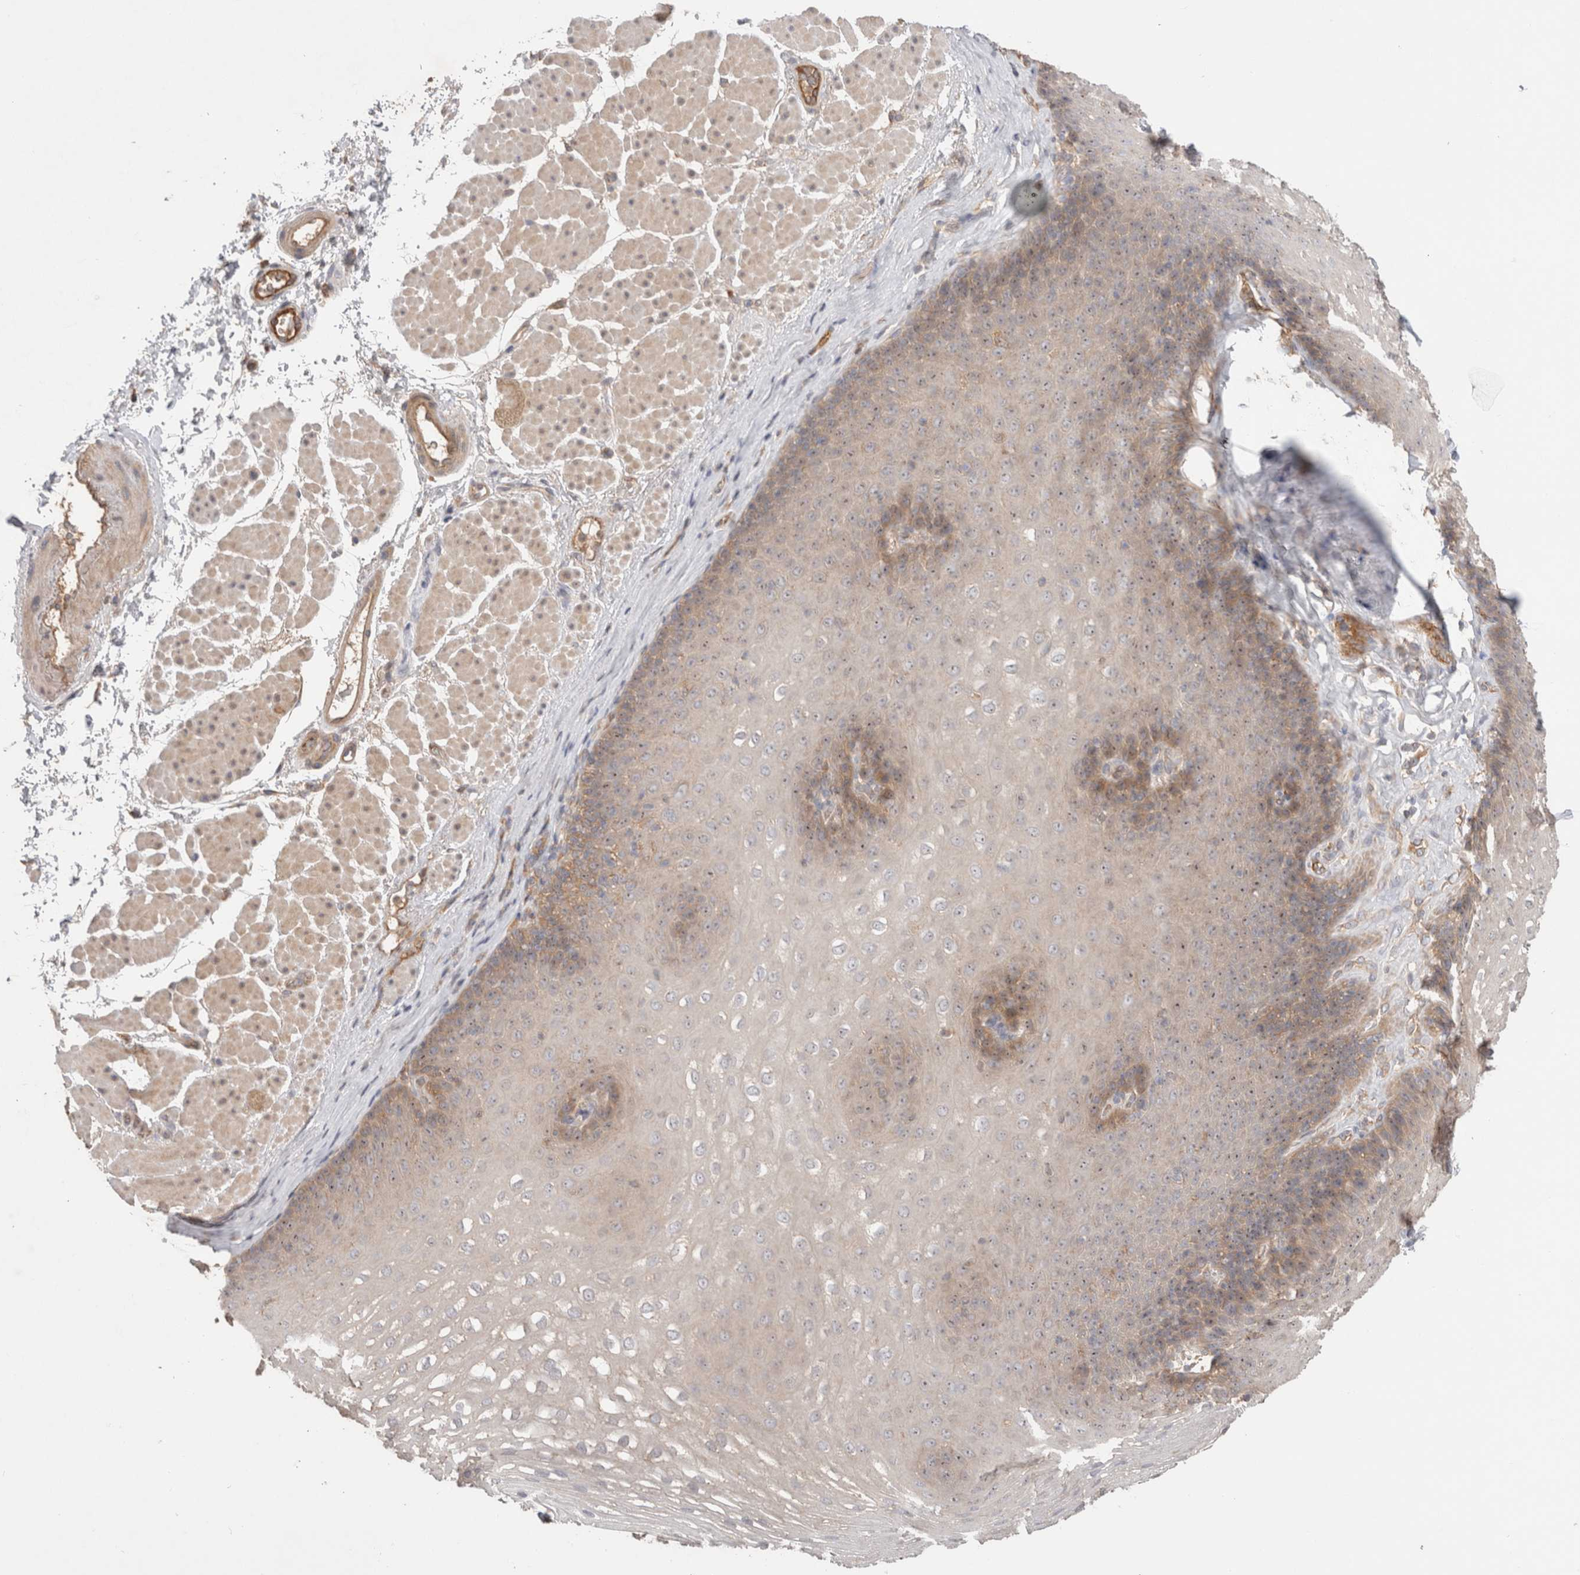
{"staining": {"intensity": "moderate", "quantity": "25%-75%", "location": "cytoplasmic/membranous,nuclear"}, "tissue": "esophagus", "cell_type": "Squamous epithelial cells", "image_type": "normal", "snomed": [{"axis": "morphology", "description": "Normal tissue, NOS"}, {"axis": "topography", "description": "Esophagus"}], "caption": "Immunohistochemical staining of unremarkable esophagus shows 25%-75% levels of moderate cytoplasmic/membranous,nuclear protein positivity in approximately 25%-75% of squamous epithelial cells.", "gene": "C8orf44", "patient": {"sex": "female", "age": 66}}